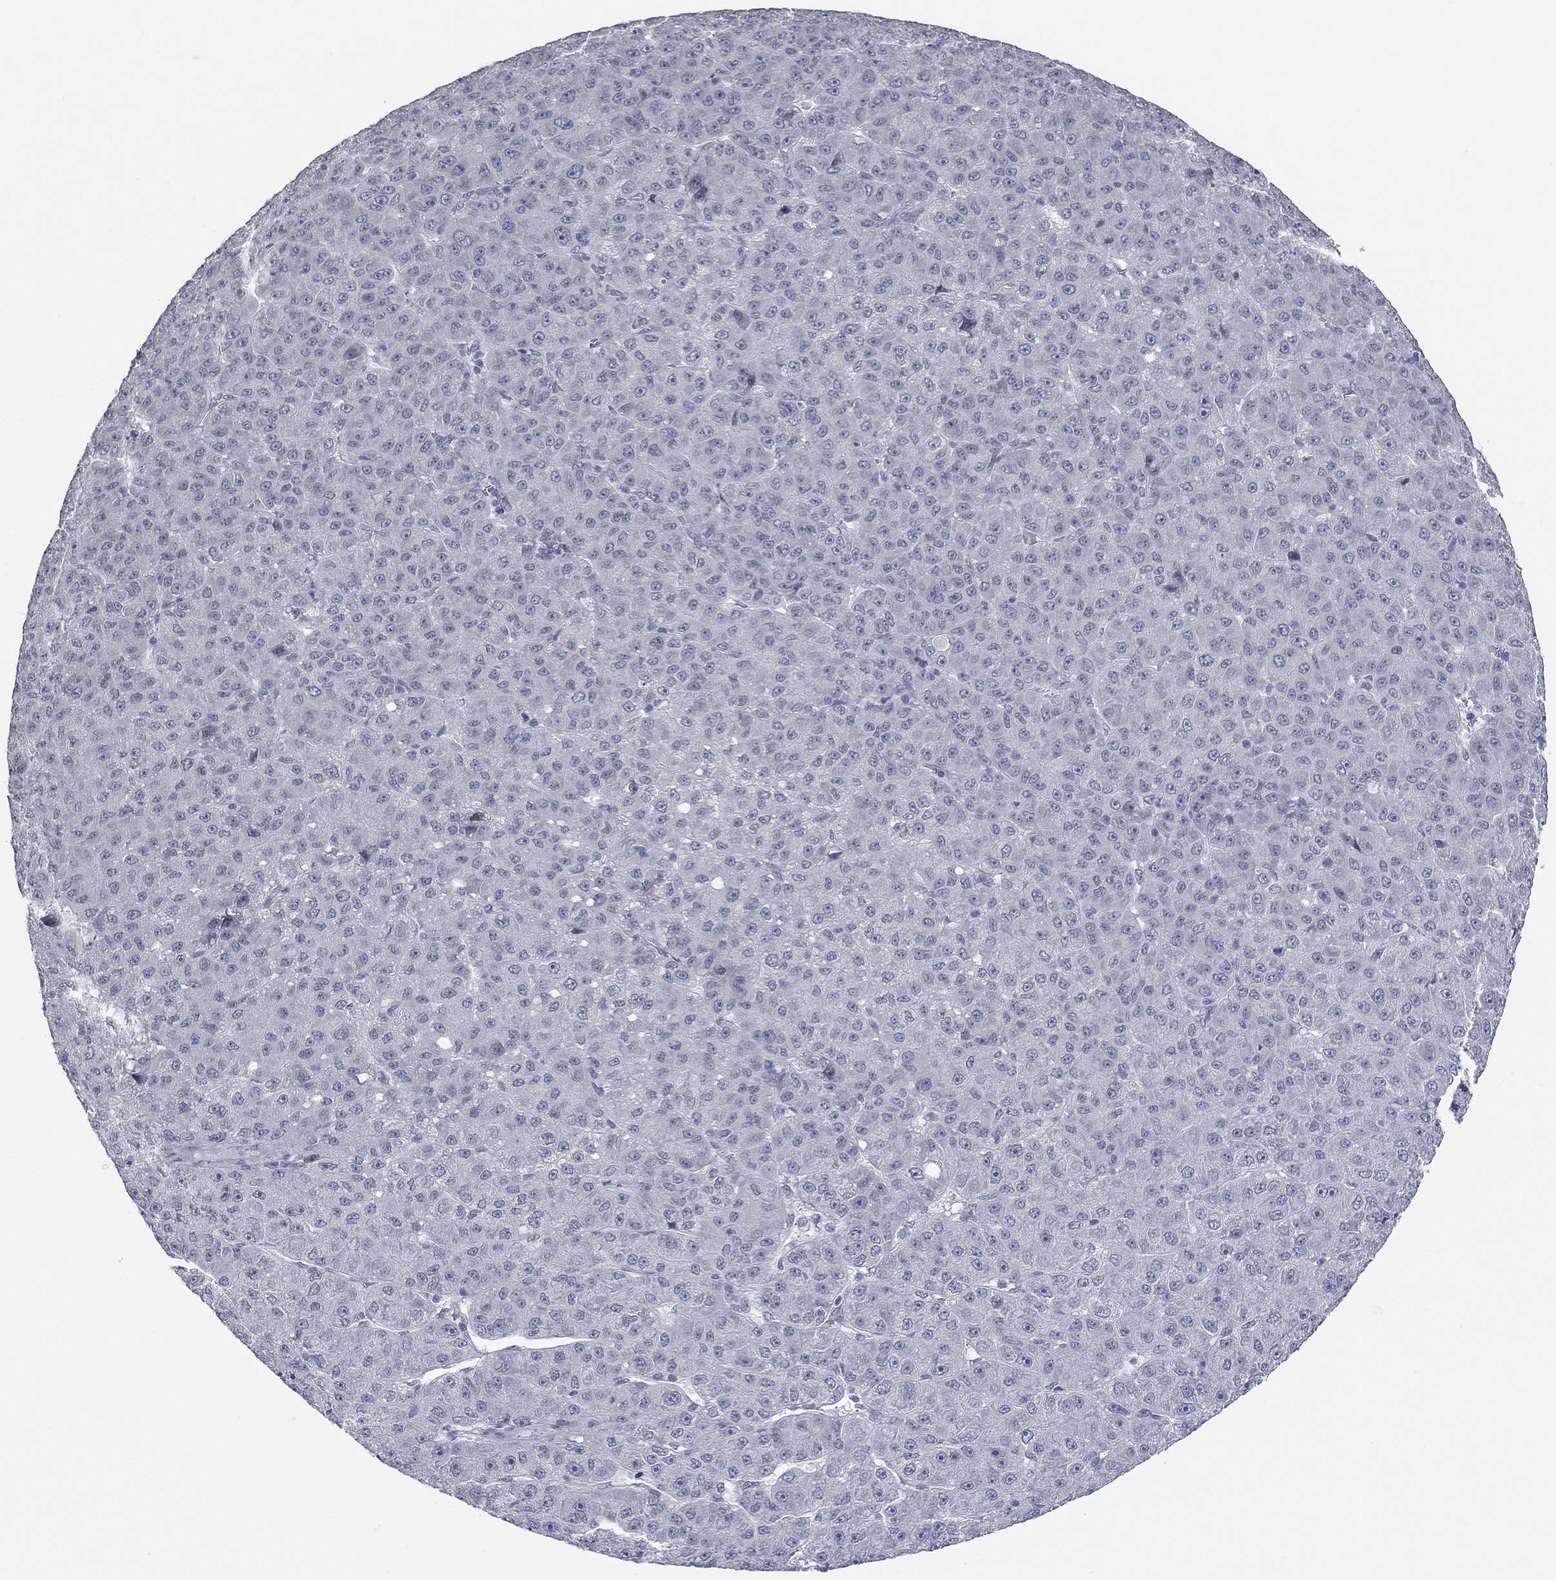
{"staining": {"intensity": "negative", "quantity": "none", "location": "none"}, "tissue": "liver cancer", "cell_type": "Tumor cells", "image_type": "cancer", "snomed": [{"axis": "morphology", "description": "Carcinoma, Hepatocellular, NOS"}, {"axis": "topography", "description": "Liver"}], "caption": "High magnification brightfield microscopy of liver cancer stained with DAB (brown) and counterstained with hematoxylin (blue): tumor cells show no significant positivity.", "gene": "NUP155", "patient": {"sex": "male", "age": 67}}